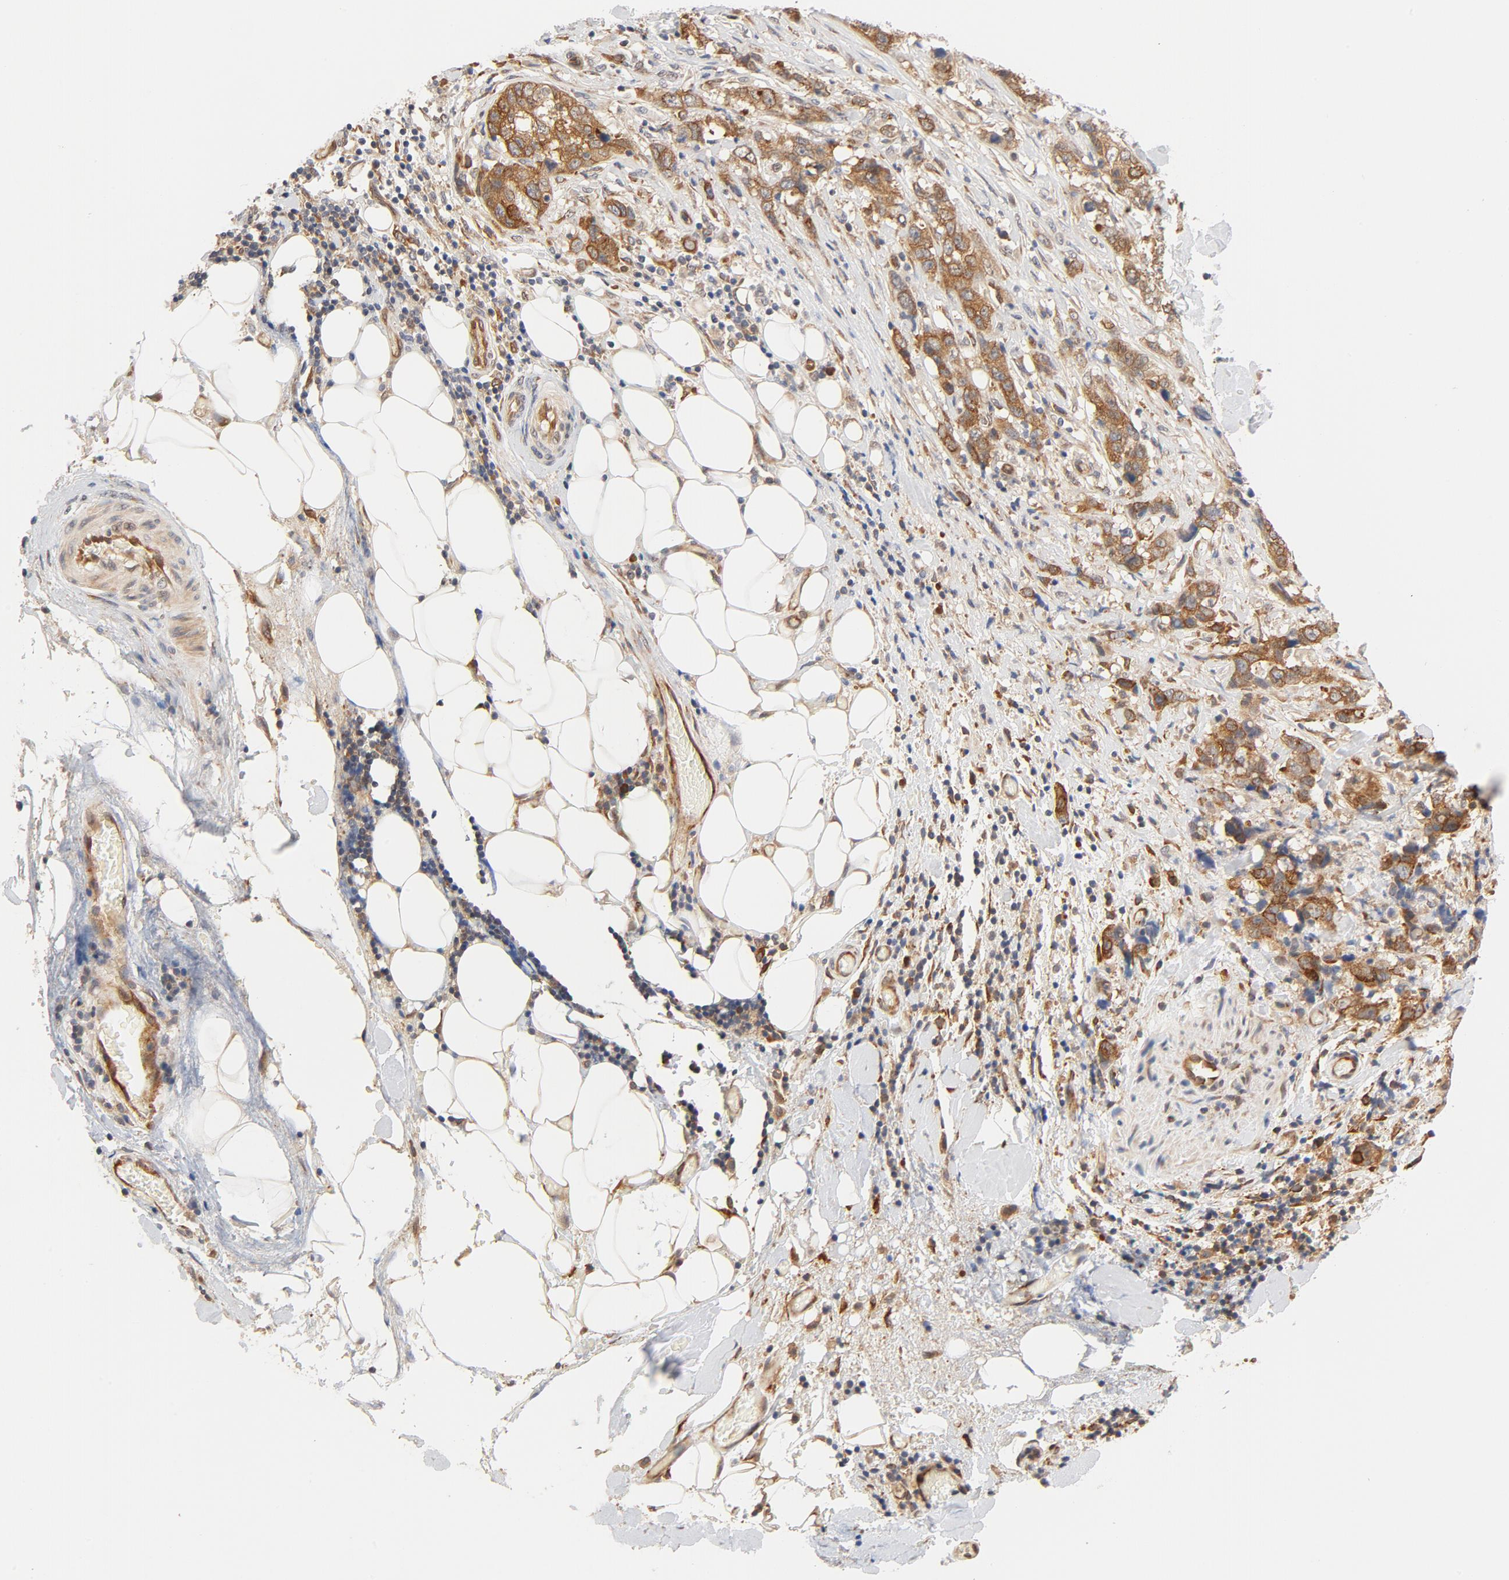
{"staining": {"intensity": "moderate", "quantity": ">75%", "location": "cytoplasmic/membranous"}, "tissue": "stomach cancer", "cell_type": "Tumor cells", "image_type": "cancer", "snomed": [{"axis": "morphology", "description": "Adenocarcinoma, NOS"}, {"axis": "topography", "description": "Stomach"}], "caption": "A high-resolution histopathology image shows IHC staining of stomach adenocarcinoma, which exhibits moderate cytoplasmic/membranous expression in about >75% of tumor cells.", "gene": "EIF4E", "patient": {"sex": "male", "age": 48}}